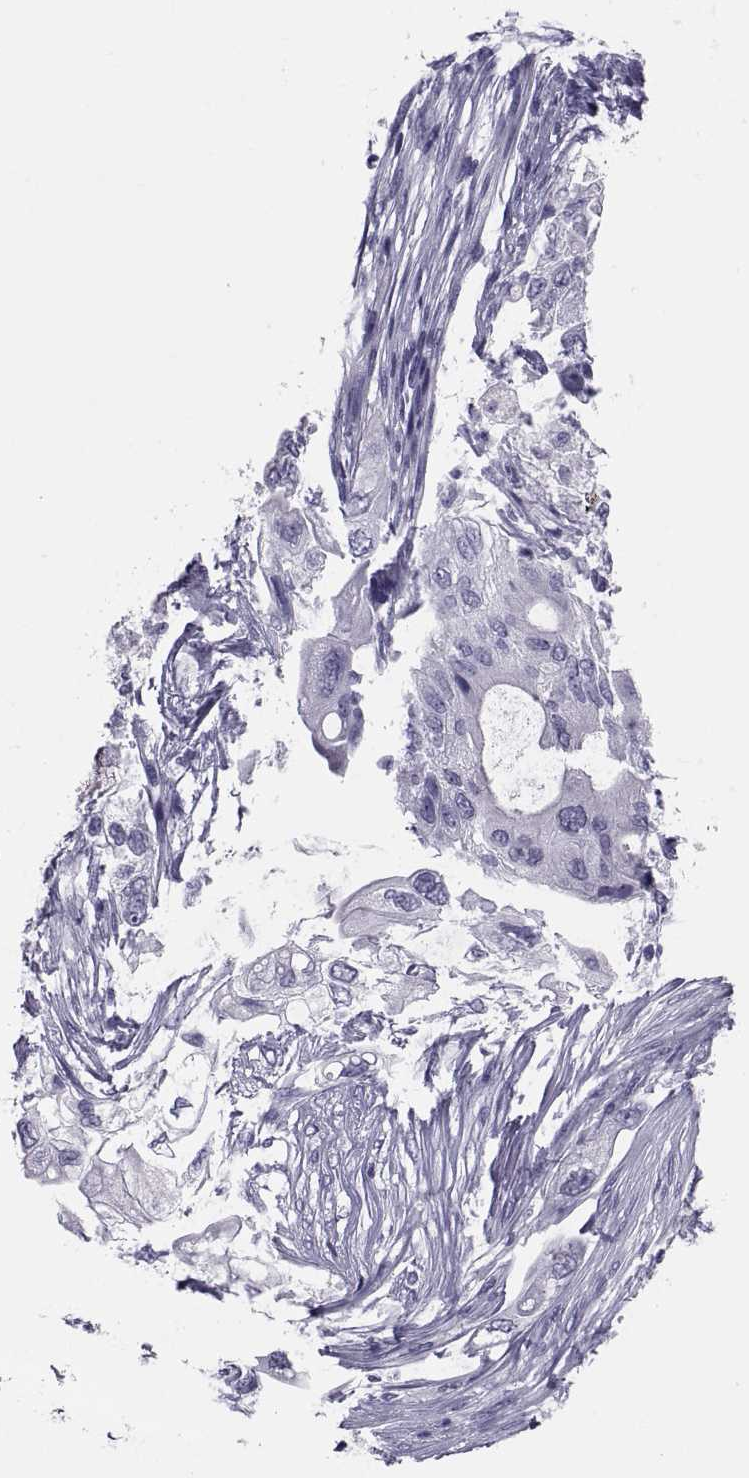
{"staining": {"intensity": "negative", "quantity": "none", "location": "none"}, "tissue": "pancreatic cancer", "cell_type": "Tumor cells", "image_type": "cancer", "snomed": [{"axis": "morphology", "description": "Adenocarcinoma, NOS"}, {"axis": "topography", "description": "Pancreas"}], "caption": "A micrograph of adenocarcinoma (pancreatic) stained for a protein reveals no brown staining in tumor cells. Nuclei are stained in blue.", "gene": "CRISP1", "patient": {"sex": "female", "age": 72}}